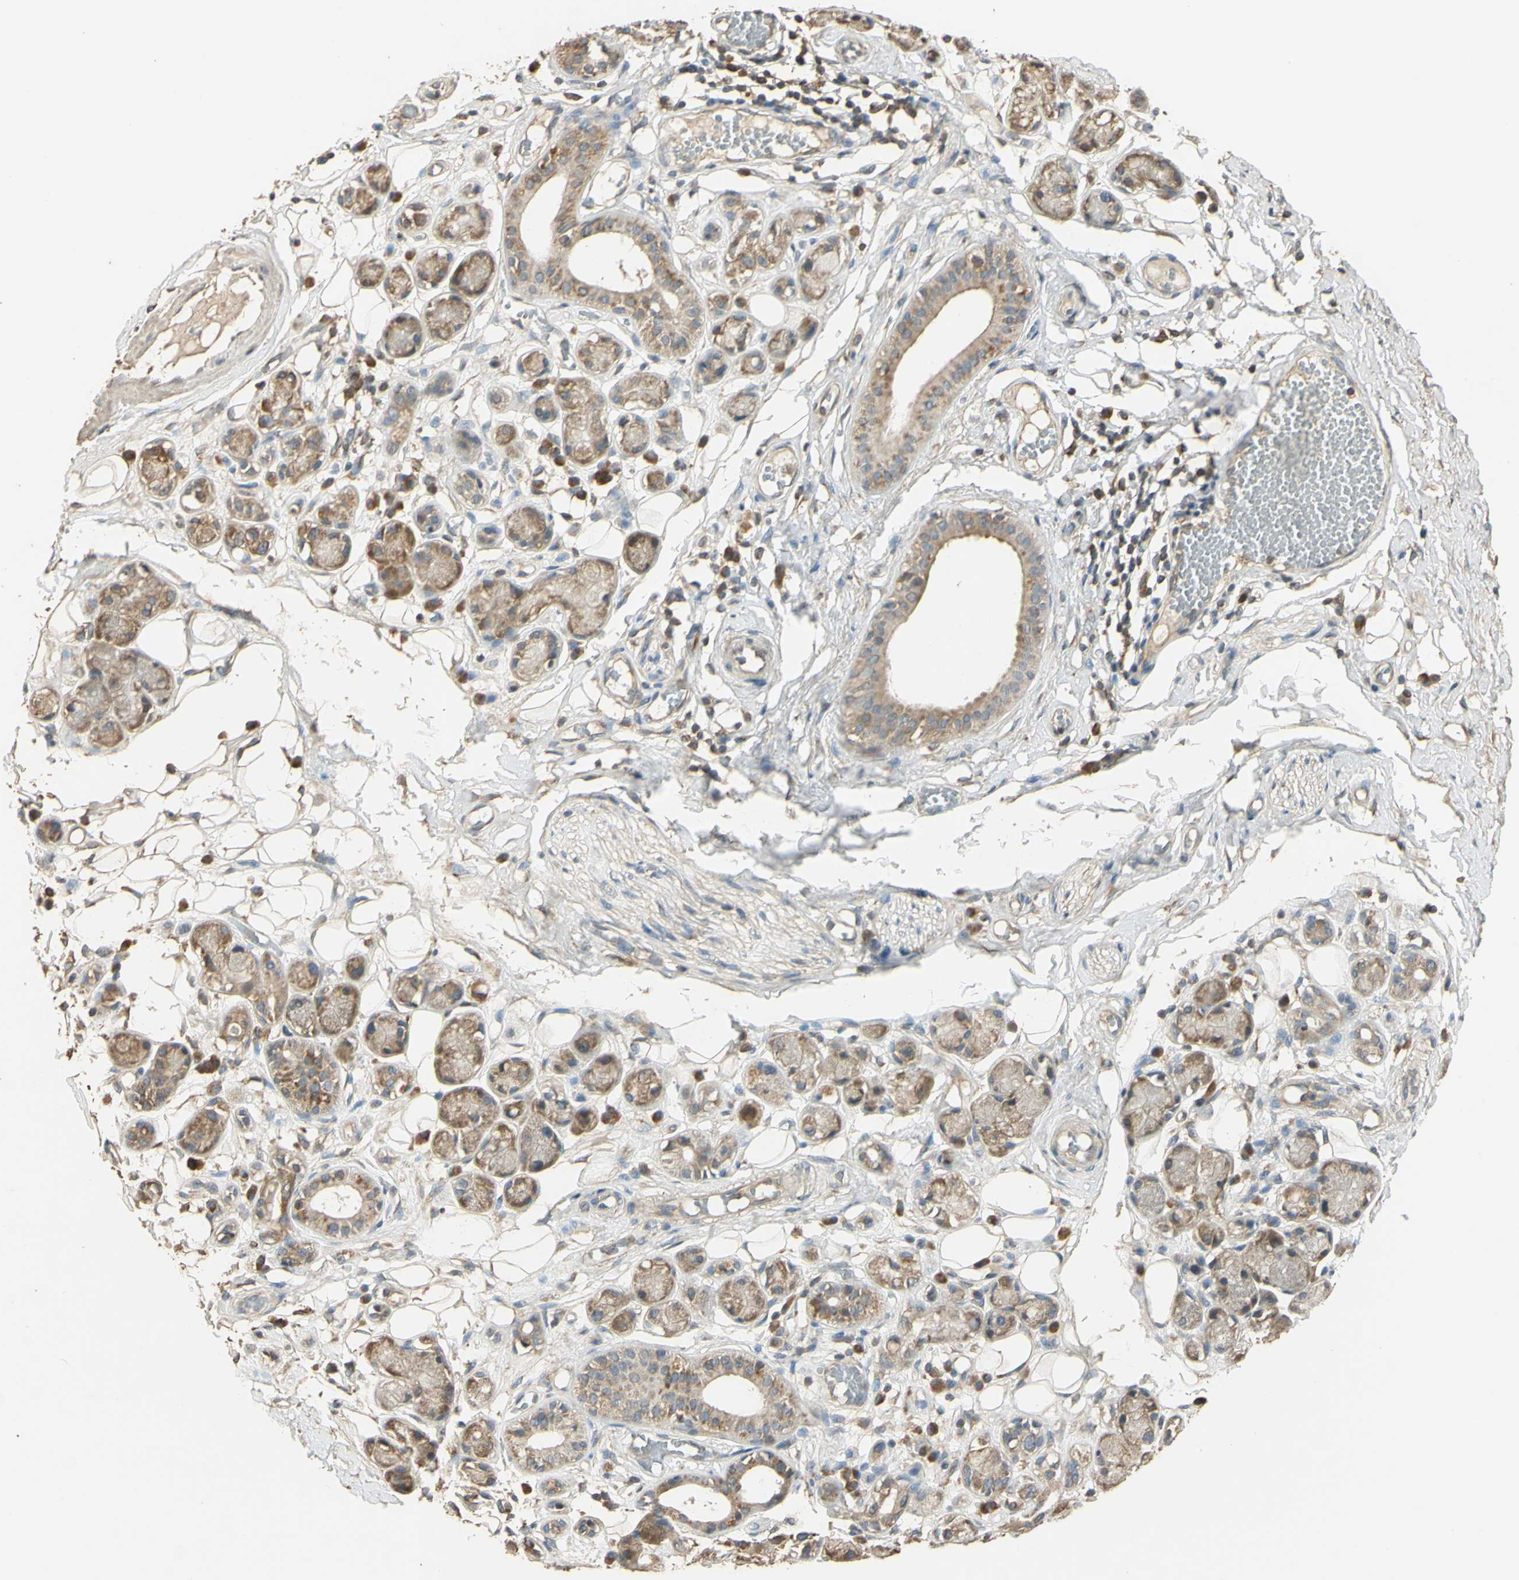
{"staining": {"intensity": "weak", "quantity": ">75%", "location": "cytoplasmic/membranous"}, "tissue": "adipose tissue", "cell_type": "Adipocytes", "image_type": "normal", "snomed": [{"axis": "morphology", "description": "Normal tissue, NOS"}, {"axis": "morphology", "description": "Inflammation, NOS"}, {"axis": "topography", "description": "Vascular tissue"}, {"axis": "topography", "description": "Salivary gland"}], "caption": "Weak cytoplasmic/membranous expression for a protein is seen in about >75% of adipocytes of unremarkable adipose tissue using immunohistochemistry.", "gene": "STX18", "patient": {"sex": "female", "age": 75}}